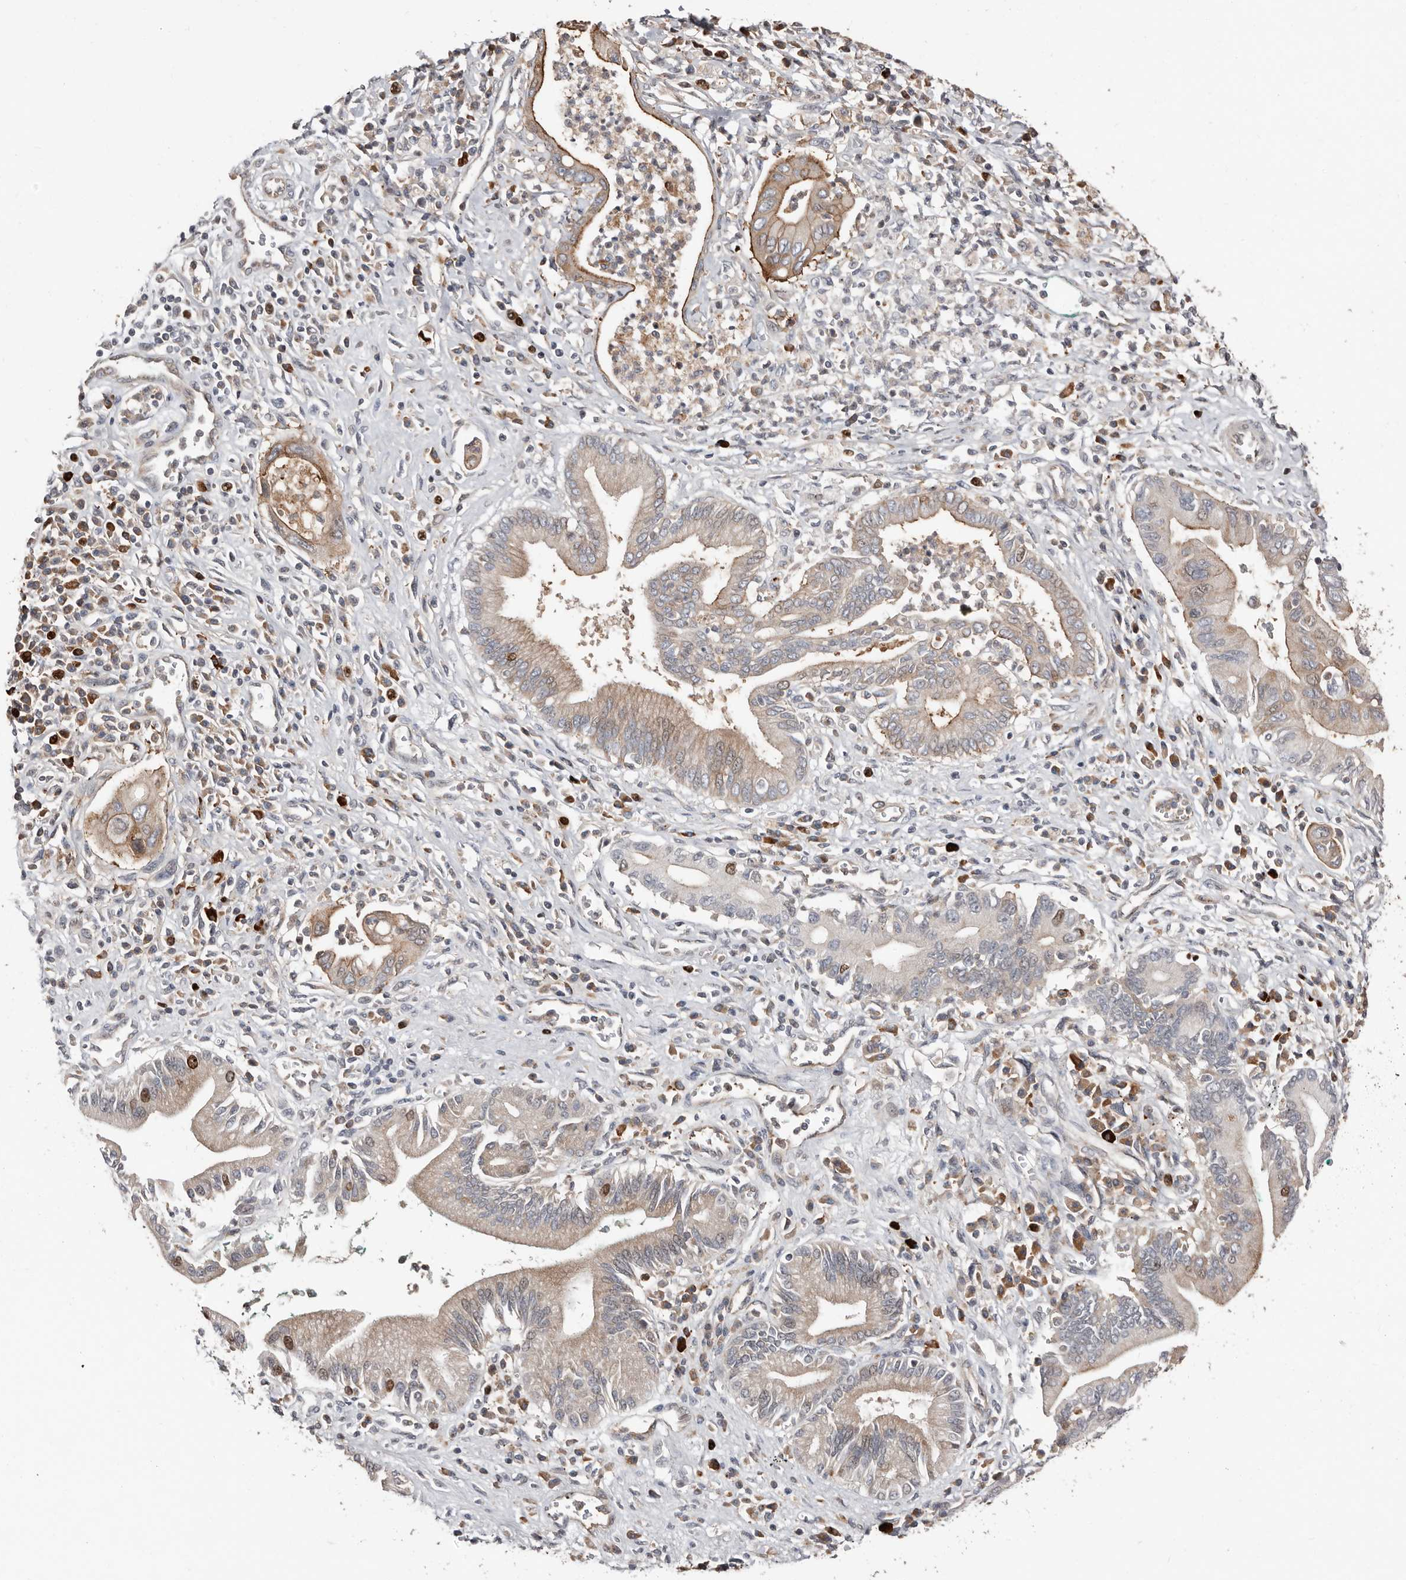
{"staining": {"intensity": "weak", "quantity": "25%-75%", "location": "cytoplasmic/membranous"}, "tissue": "pancreatic cancer", "cell_type": "Tumor cells", "image_type": "cancer", "snomed": [{"axis": "morphology", "description": "Adenocarcinoma, NOS"}, {"axis": "topography", "description": "Pancreas"}], "caption": "A brown stain labels weak cytoplasmic/membranous positivity of a protein in human pancreatic cancer (adenocarcinoma) tumor cells.", "gene": "SMYD4", "patient": {"sex": "male", "age": 78}}